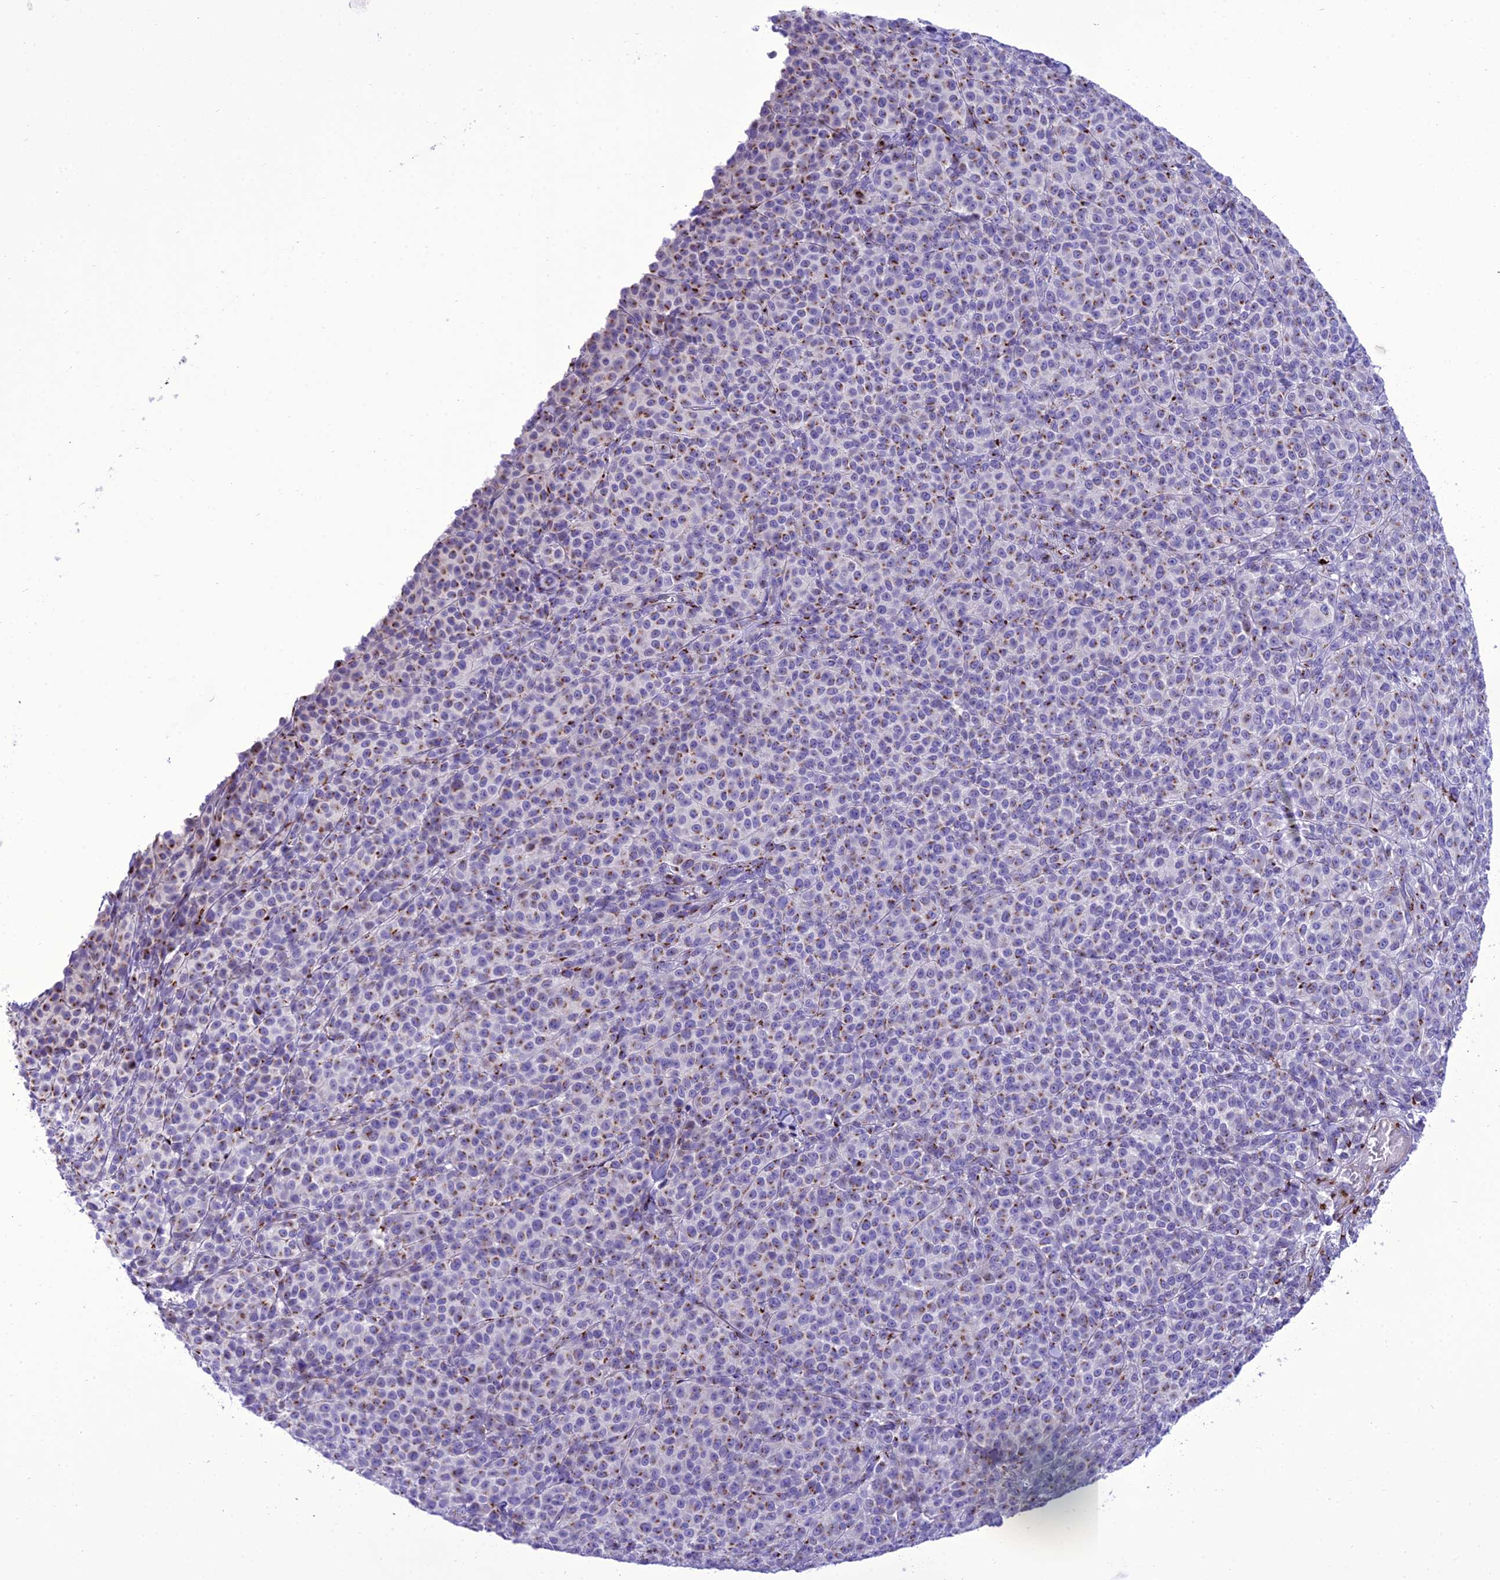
{"staining": {"intensity": "moderate", "quantity": "25%-75%", "location": "cytoplasmic/membranous"}, "tissue": "melanoma", "cell_type": "Tumor cells", "image_type": "cancer", "snomed": [{"axis": "morphology", "description": "Normal tissue, NOS"}, {"axis": "morphology", "description": "Malignant melanoma, NOS"}, {"axis": "topography", "description": "Skin"}], "caption": "A histopathology image showing moderate cytoplasmic/membranous staining in approximately 25%-75% of tumor cells in melanoma, as visualized by brown immunohistochemical staining.", "gene": "GOLM2", "patient": {"sex": "female", "age": 34}}